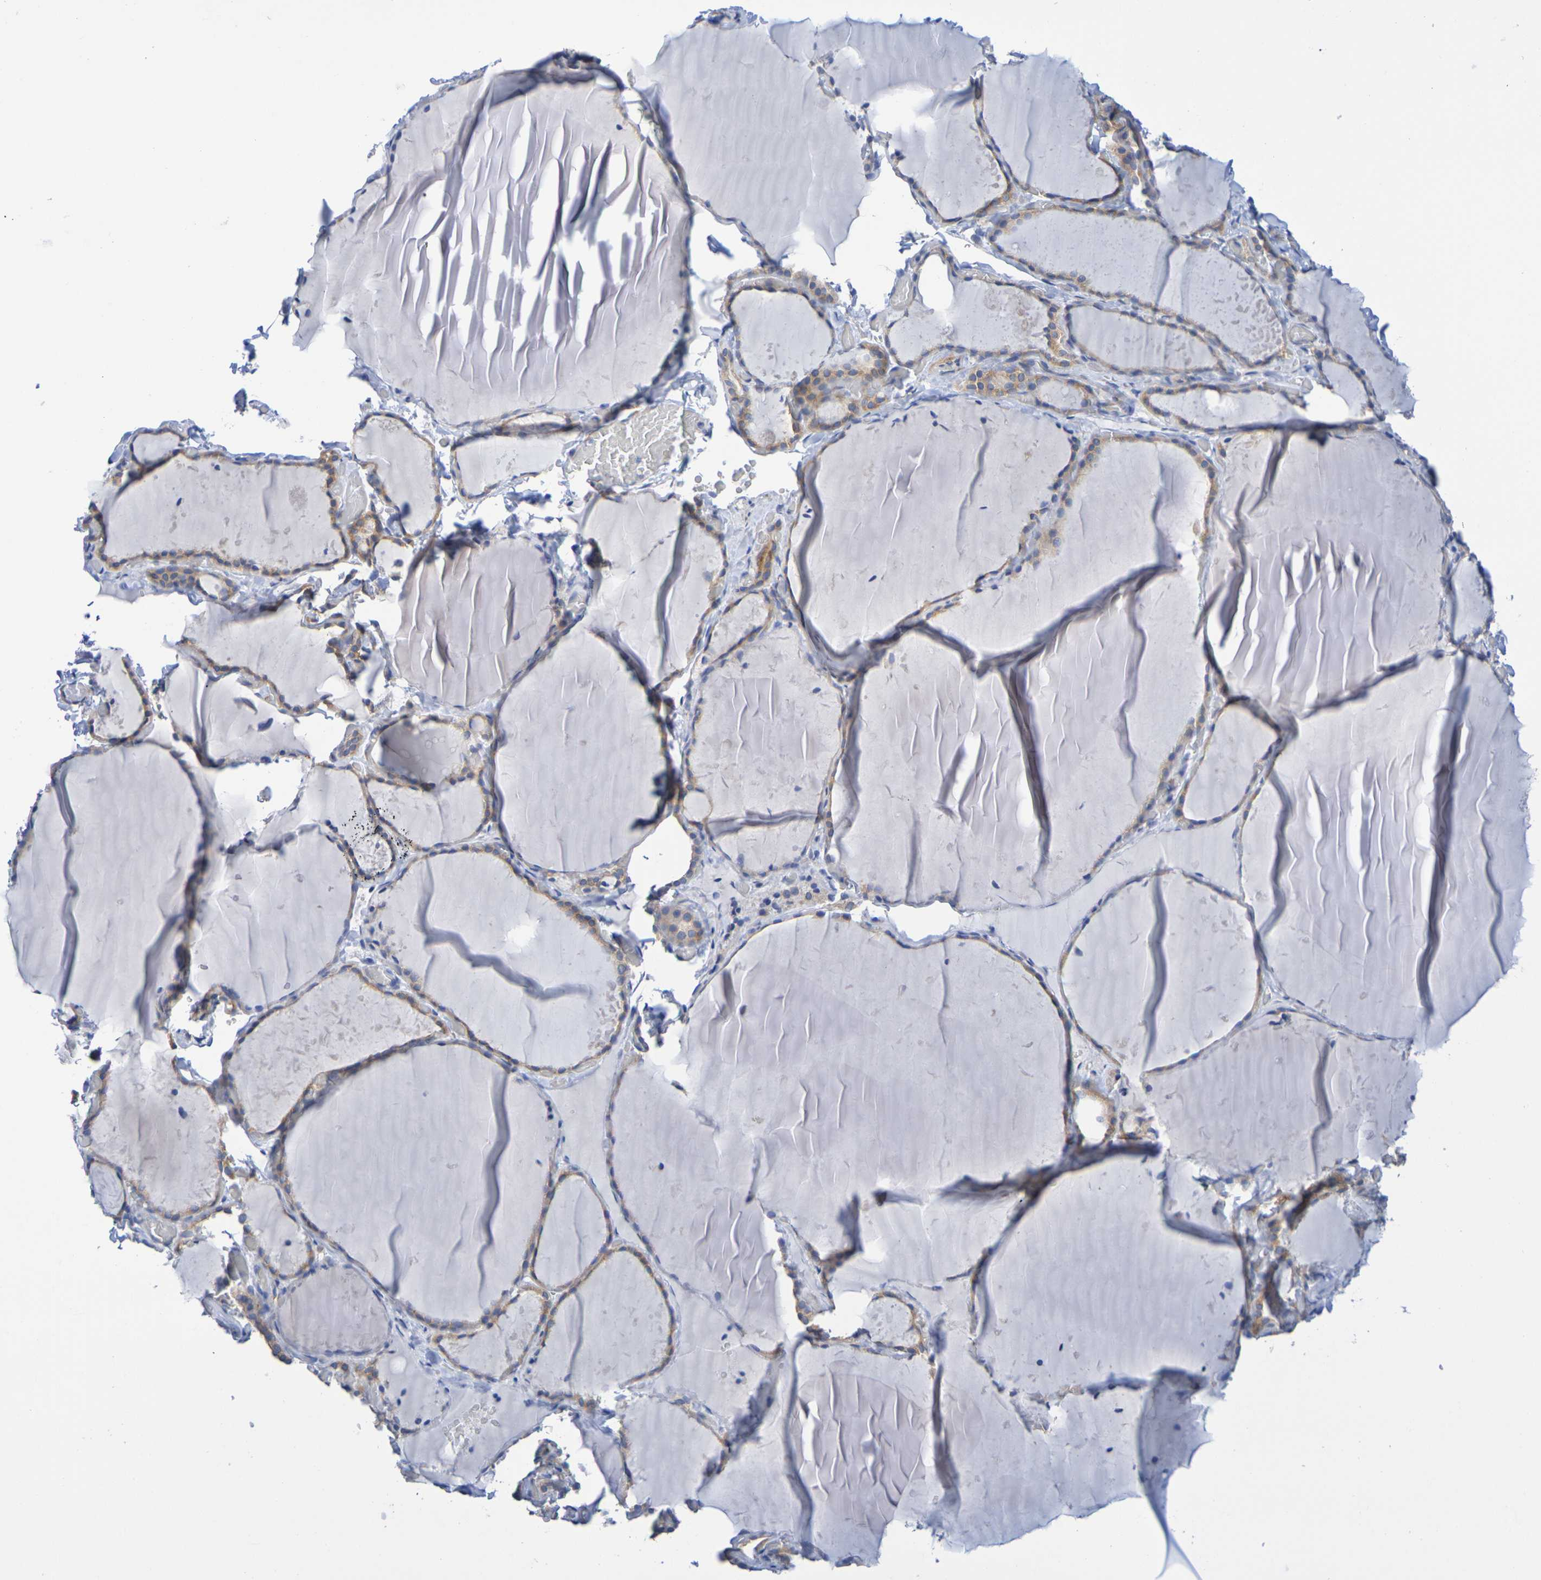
{"staining": {"intensity": "moderate", "quantity": ">75%", "location": "cytoplasmic/membranous"}, "tissue": "thyroid gland", "cell_type": "Glandular cells", "image_type": "normal", "snomed": [{"axis": "morphology", "description": "Normal tissue, NOS"}, {"axis": "topography", "description": "Thyroid gland"}], "caption": "Protein staining of unremarkable thyroid gland displays moderate cytoplasmic/membranous staining in about >75% of glandular cells.", "gene": "TMCC3", "patient": {"sex": "female", "age": 22}}